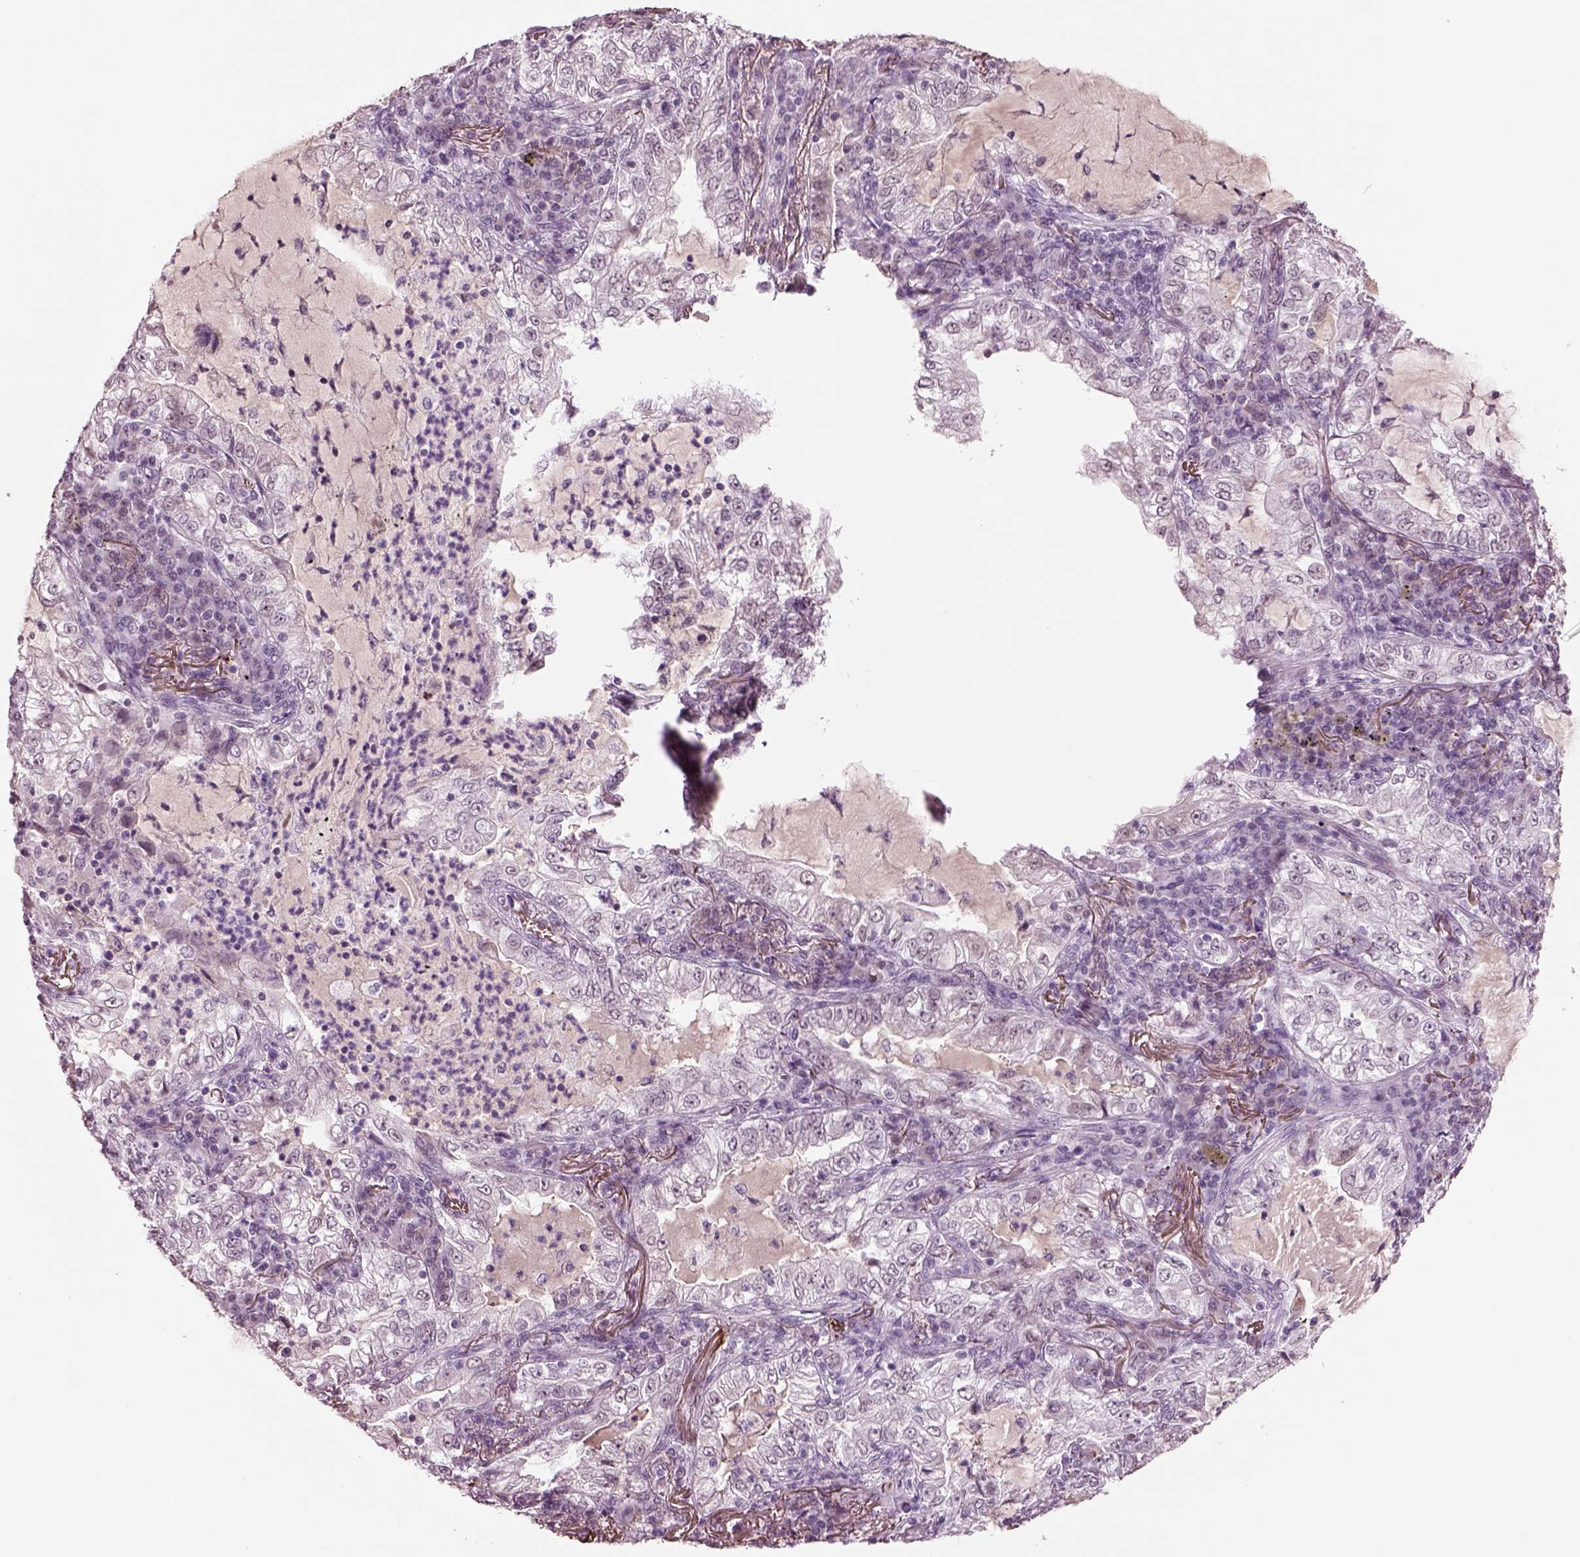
{"staining": {"intensity": "negative", "quantity": "none", "location": "none"}, "tissue": "lung cancer", "cell_type": "Tumor cells", "image_type": "cancer", "snomed": [{"axis": "morphology", "description": "Adenocarcinoma, NOS"}, {"axis": "topography", "description": "Lung"}], "caption": "The histopathology image reveals no staining of tumor cells in adenocarcinoma (lung). (DAB IHC, high magnification).", "gene": "SEPHS1", "patient": {"sex": "female", "age": 73}}